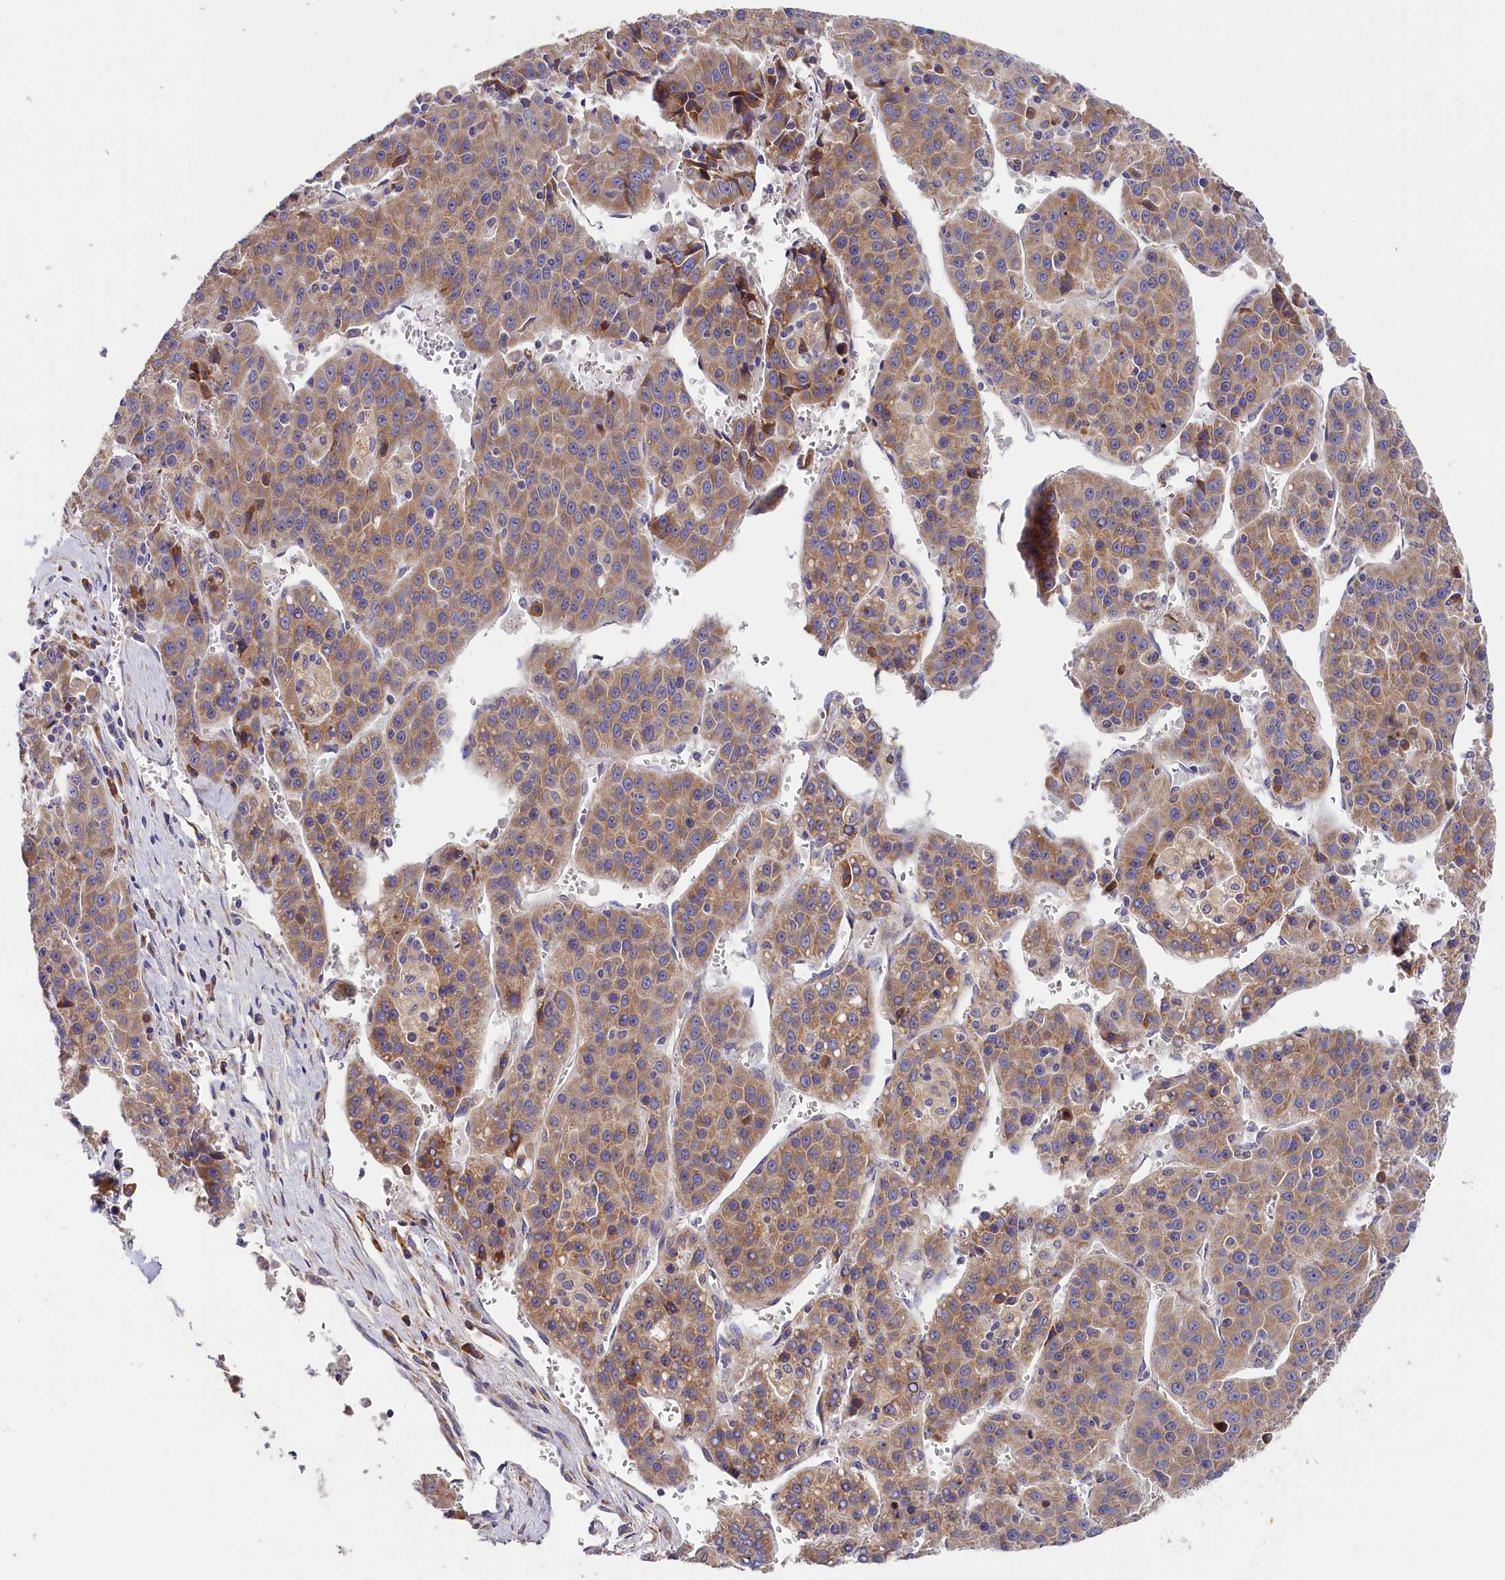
{"staining": {"intensity": "moderate", "quantity": ">75%", "location": "cytoplasmic/membranous"}, "tissue": "liver cancer", "cell_type": "Tumor cells", "image_type": "cancer", "snomed": [{"axis": "morphology", "description": "Carcinoma, Hepatocellular, NOS"}, {"axis": "topography", "description": "Liver"}], "caption": "Protein positivity by immunohistochemistry demonstrates moderate cytoplasmic/membranous expression in approximately >75% of tumor cells in hepatocellular carcinoma (liver).", "gene": "ST7L", "patient": {"sex": "female", "age": 53}}